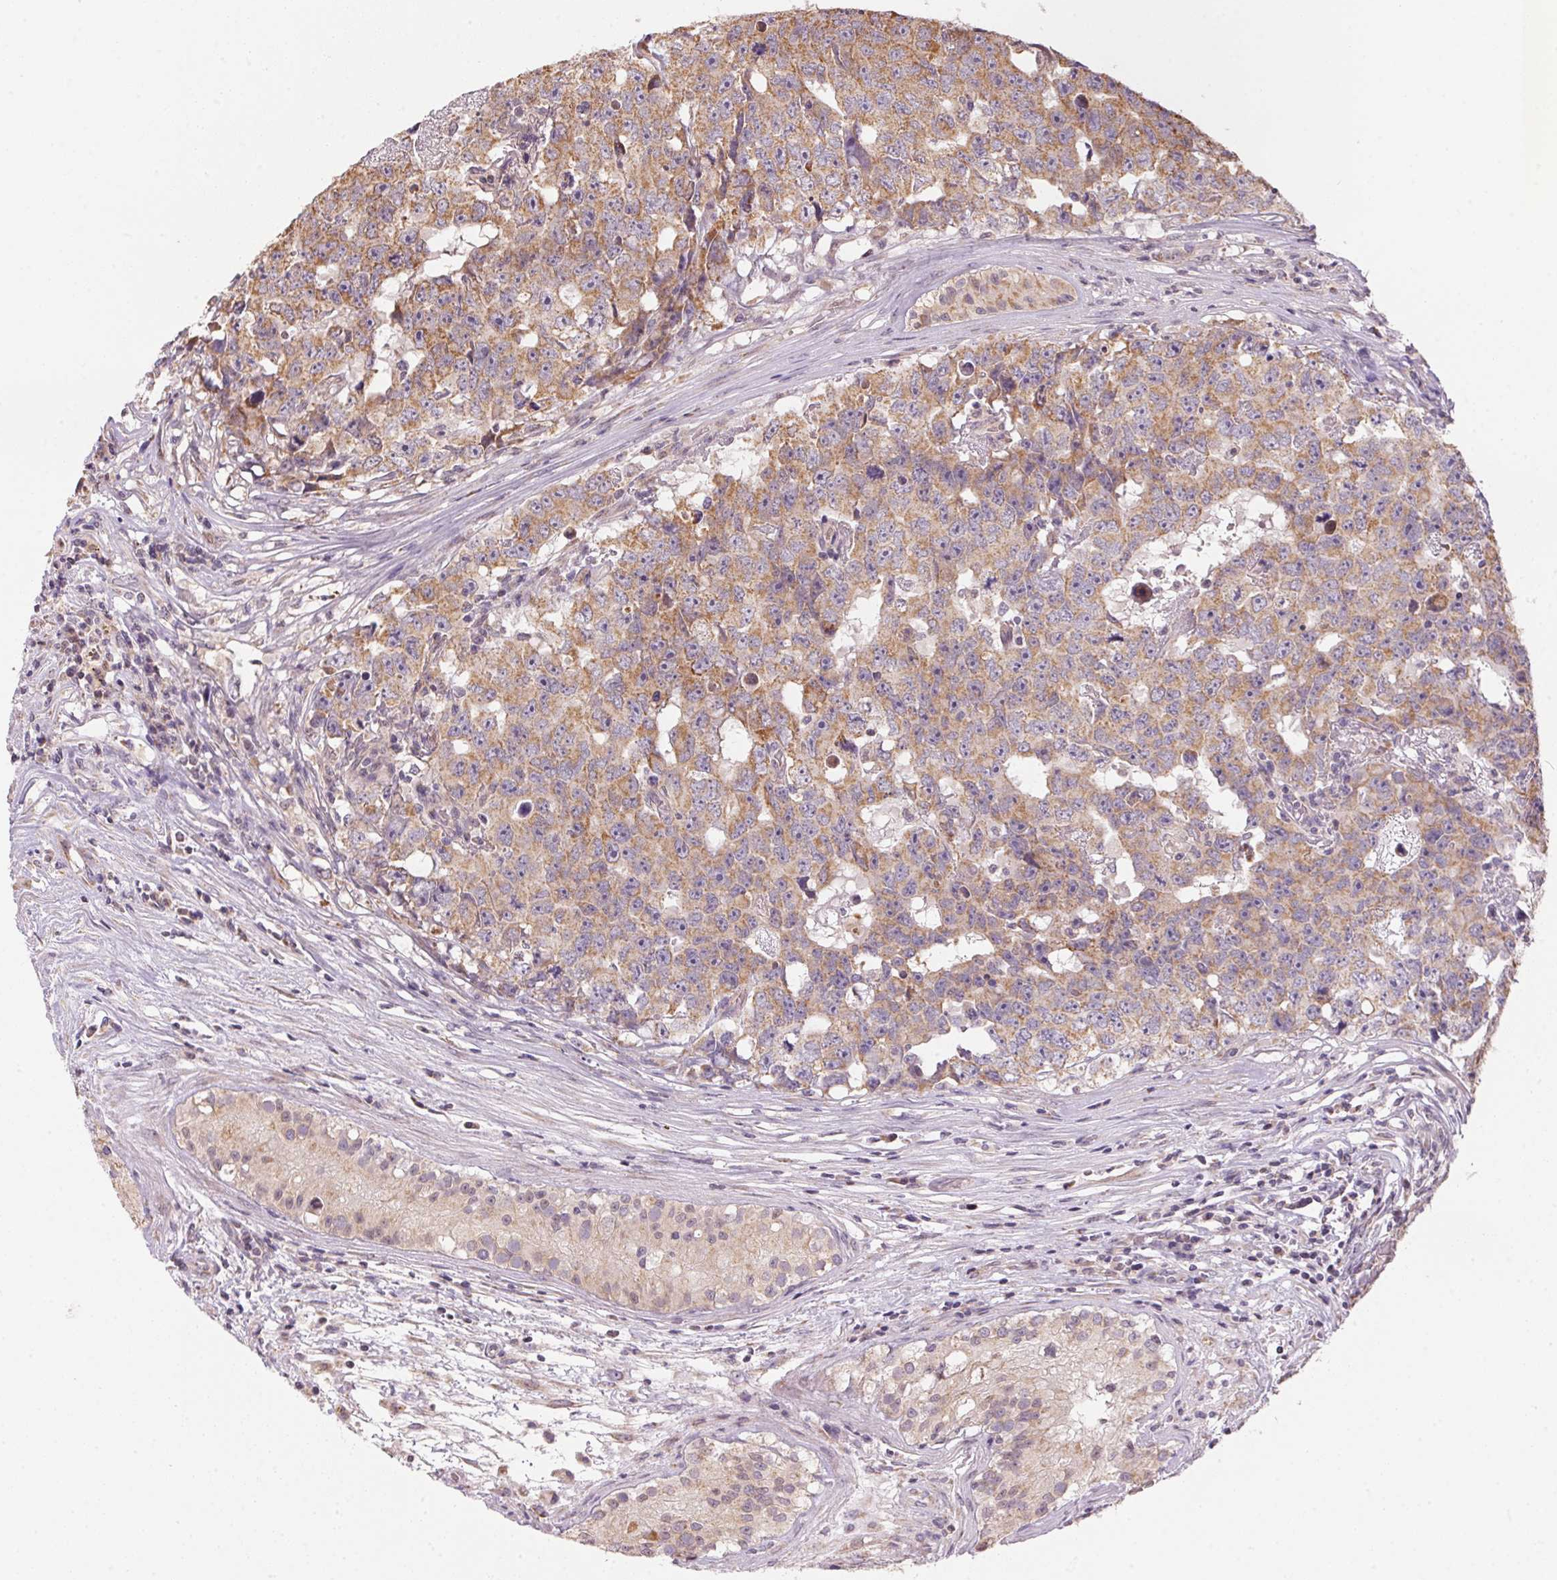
{"staining": {"intensity": "moderate", "quantity": ">75%", "location": "cytoplasmic/membranous"}, "tissue": "testis cancer", "cell_type": "Tumor cells", "image_type": "cancer", "snomed": [{"axis": "morphology", "description": "Carcinoma, Embryonal, NOS"}, {"axis": "topography", "description": "Testis"}], "caption": "Protein staining shows moderate cytoplasmic/membranous positivity in about >75% of tumor cells in testis cancer (embryonal carcinoma).", "gene": "SC5D", "patient": {"sex": "male", "age": 24}}